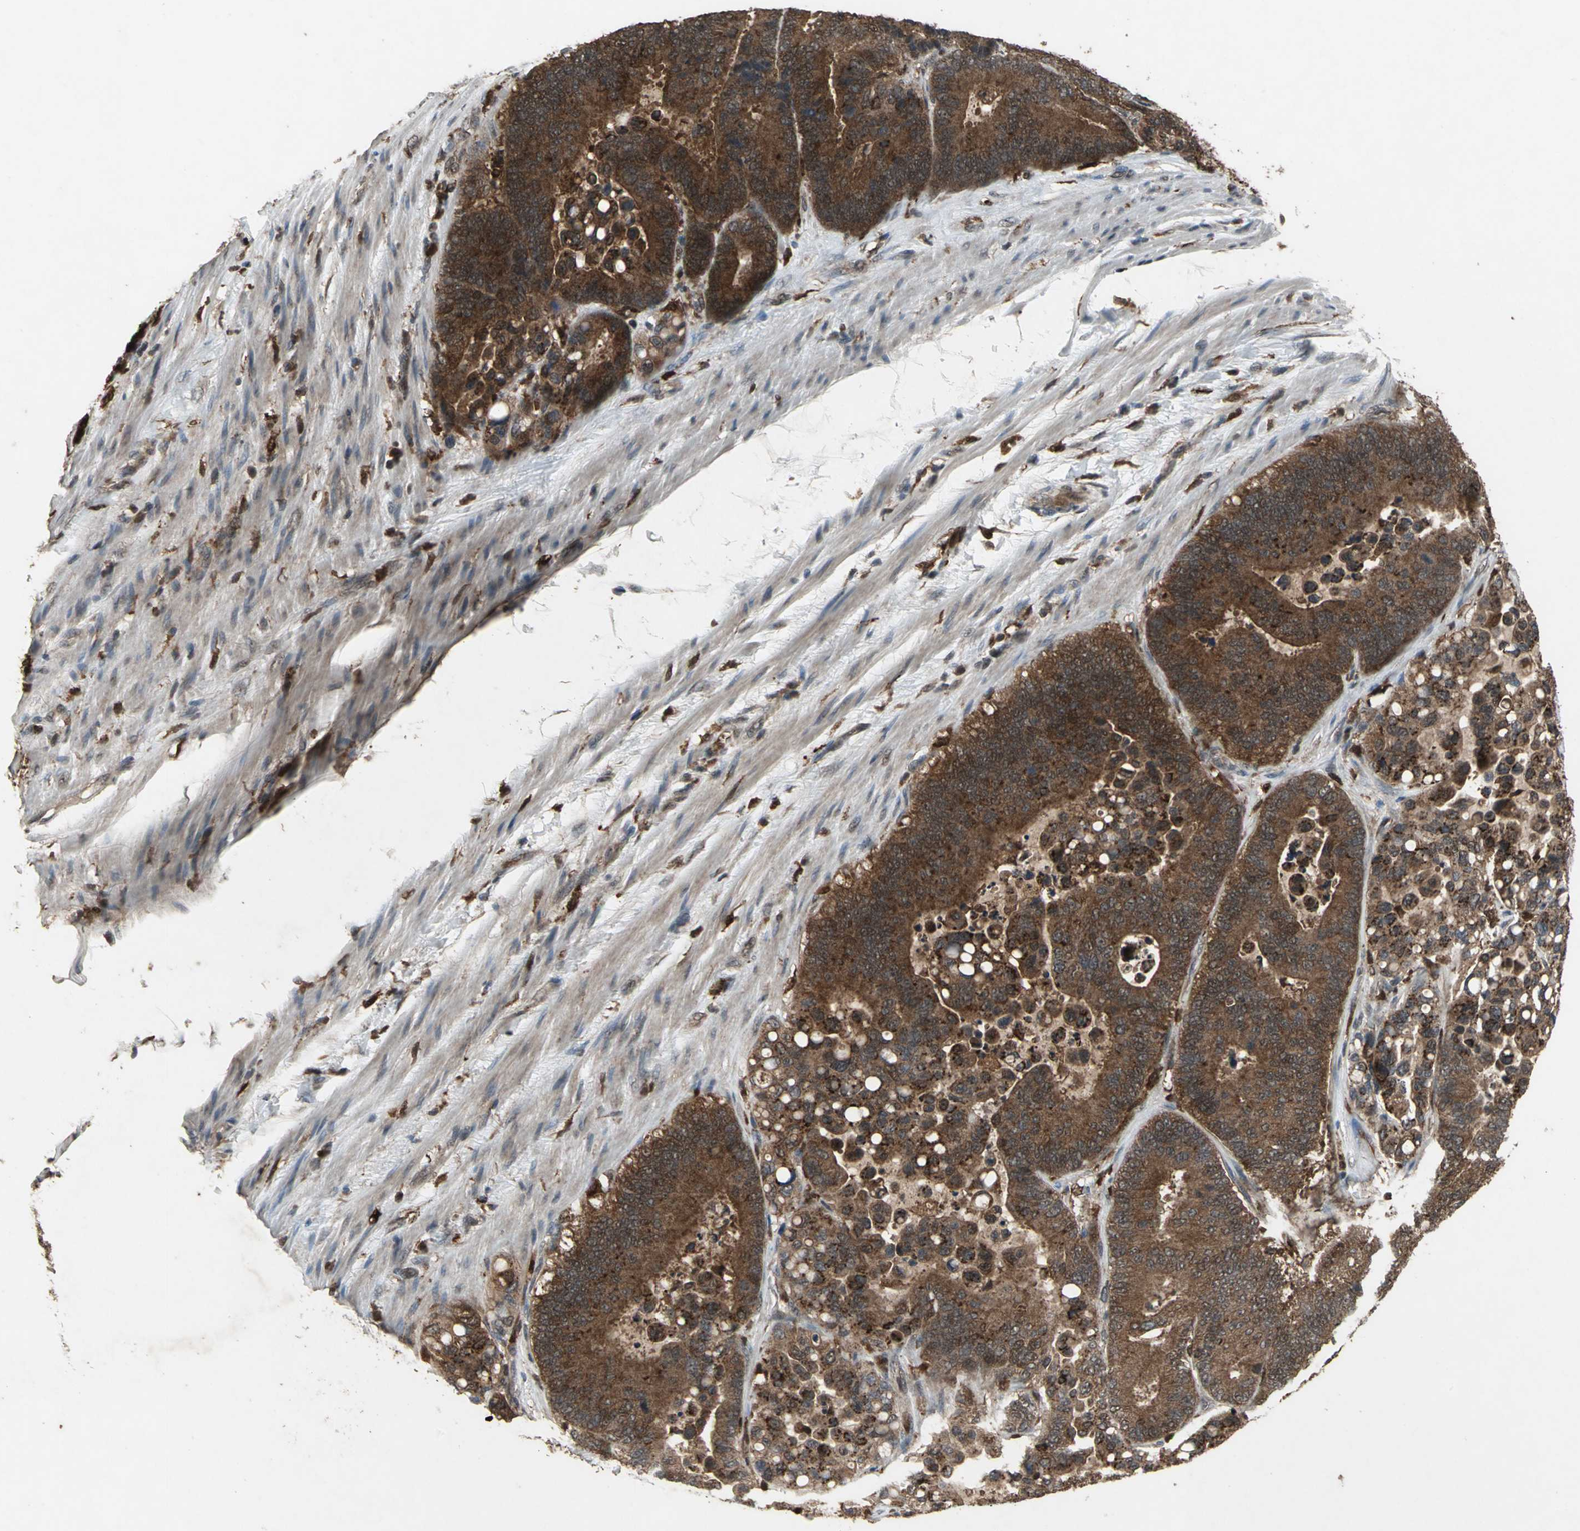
{"staining": {"intensity": "strong", "quantity": ">75%", "location": "cytoplasmic/membranous"}, "tissue": "colorectal cancer", "cell_type": "Tumor cells", "image_type": "cancer", "snomed": [{"axis": "morphology", "description": "Normal tissue, NOS"}, {"axis": "morphology", "description": "Adenocarcinoma, NOS"}, {"axis": "topography", "description": "Colon"}], "caption": "This photomicrograph reveals immunohistochemistry staining of human colorectal cancer (adenocarcinoma), with high strong cytoplasmic/membranous positivity in about >75% of tumor cells.", "gene": "PYCARD", "patient": {"sex": "male", "age": 82}}